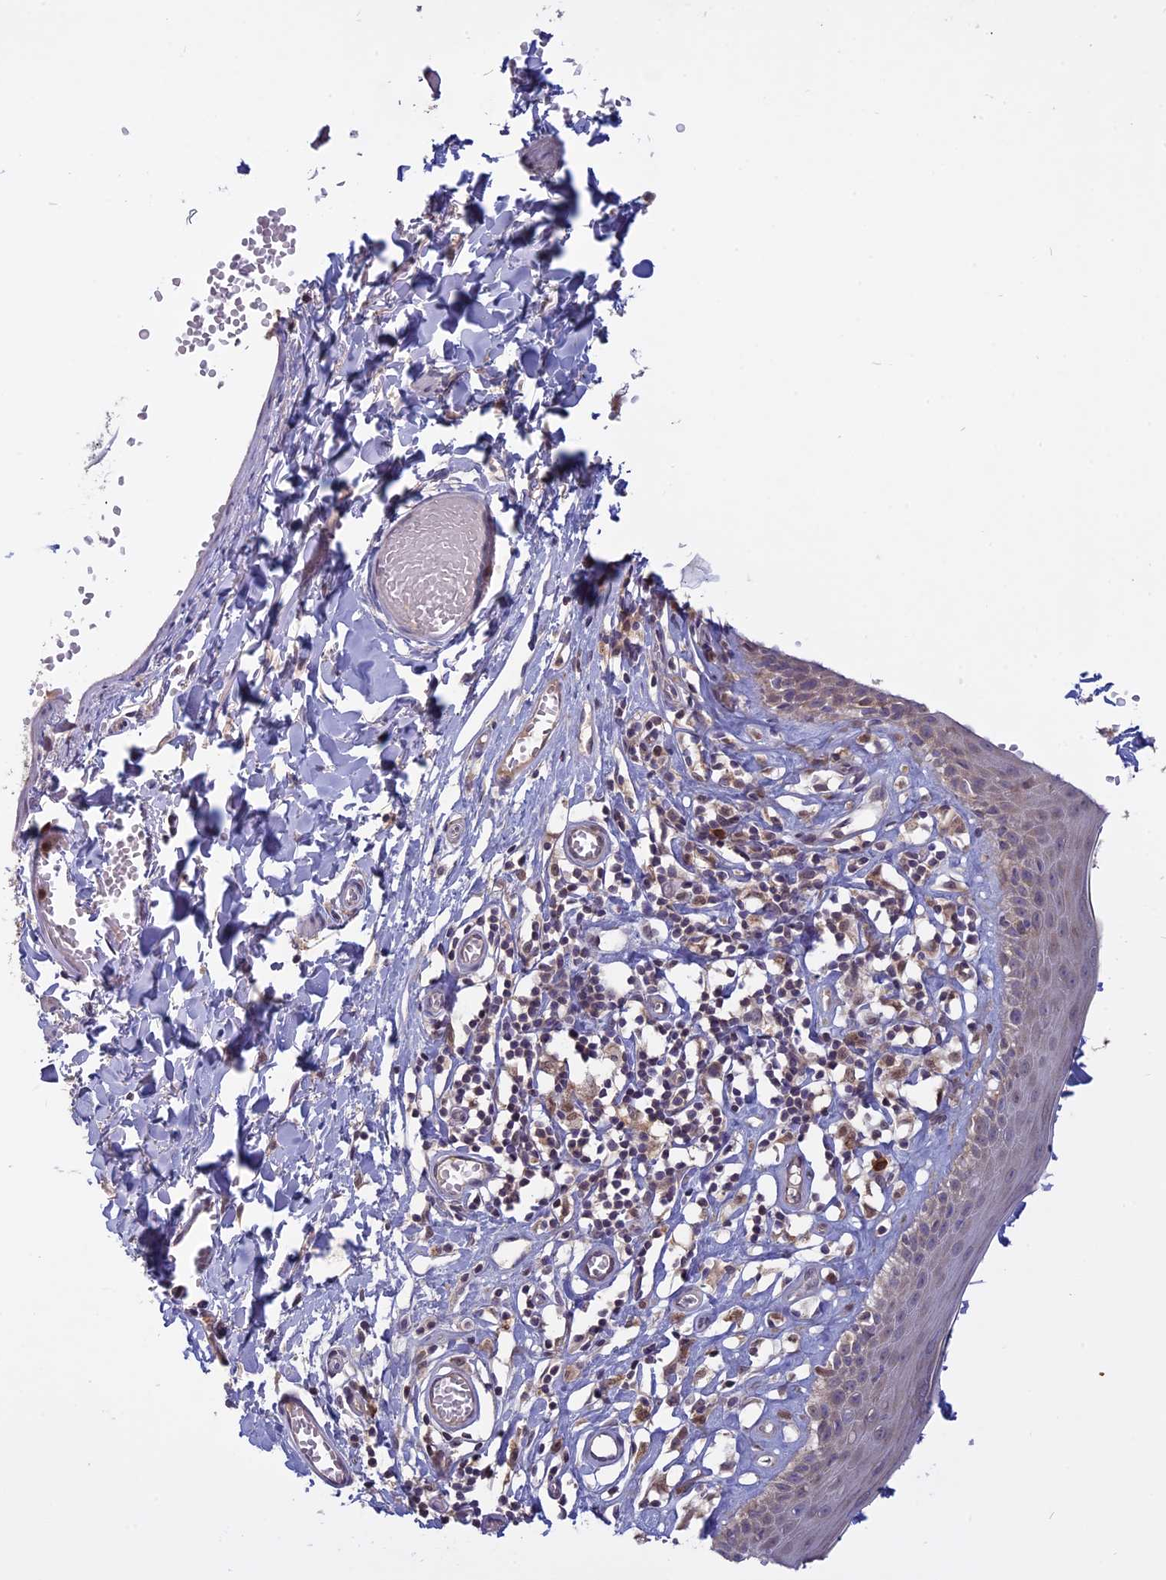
{"staining": {"intensity": "moderate", "quantity": "<25%", "location": "cytoplasmic/membranous"}, "tissue": "skin", "cell_type": "Epidermal cells", "image_type": "normal", "snomed": [{"axis": "morphology", "description": "Normal tissue, NOS"}, {"axis": "topography", "description": "Adipose tissue"}, {"axis": "topography", "description": "Vascular tissue"}, {"axis": "topography", "description": "Vulva"}, {"axis": "topography", "description": "Peripheral nerve tissue"}], "caption": "DAB (3,3'-diaminobenzidine) immunohistochemical staining of unremarkable human skin demonstrates moderate cytoplasmic/membranous protein expression in approximately <25% of epidermal cells. Ihc stains the protein in brown and the nuclei are stained blue.", "gene": "TMEM208", "patient": {"sex": "female", "age": 86}}